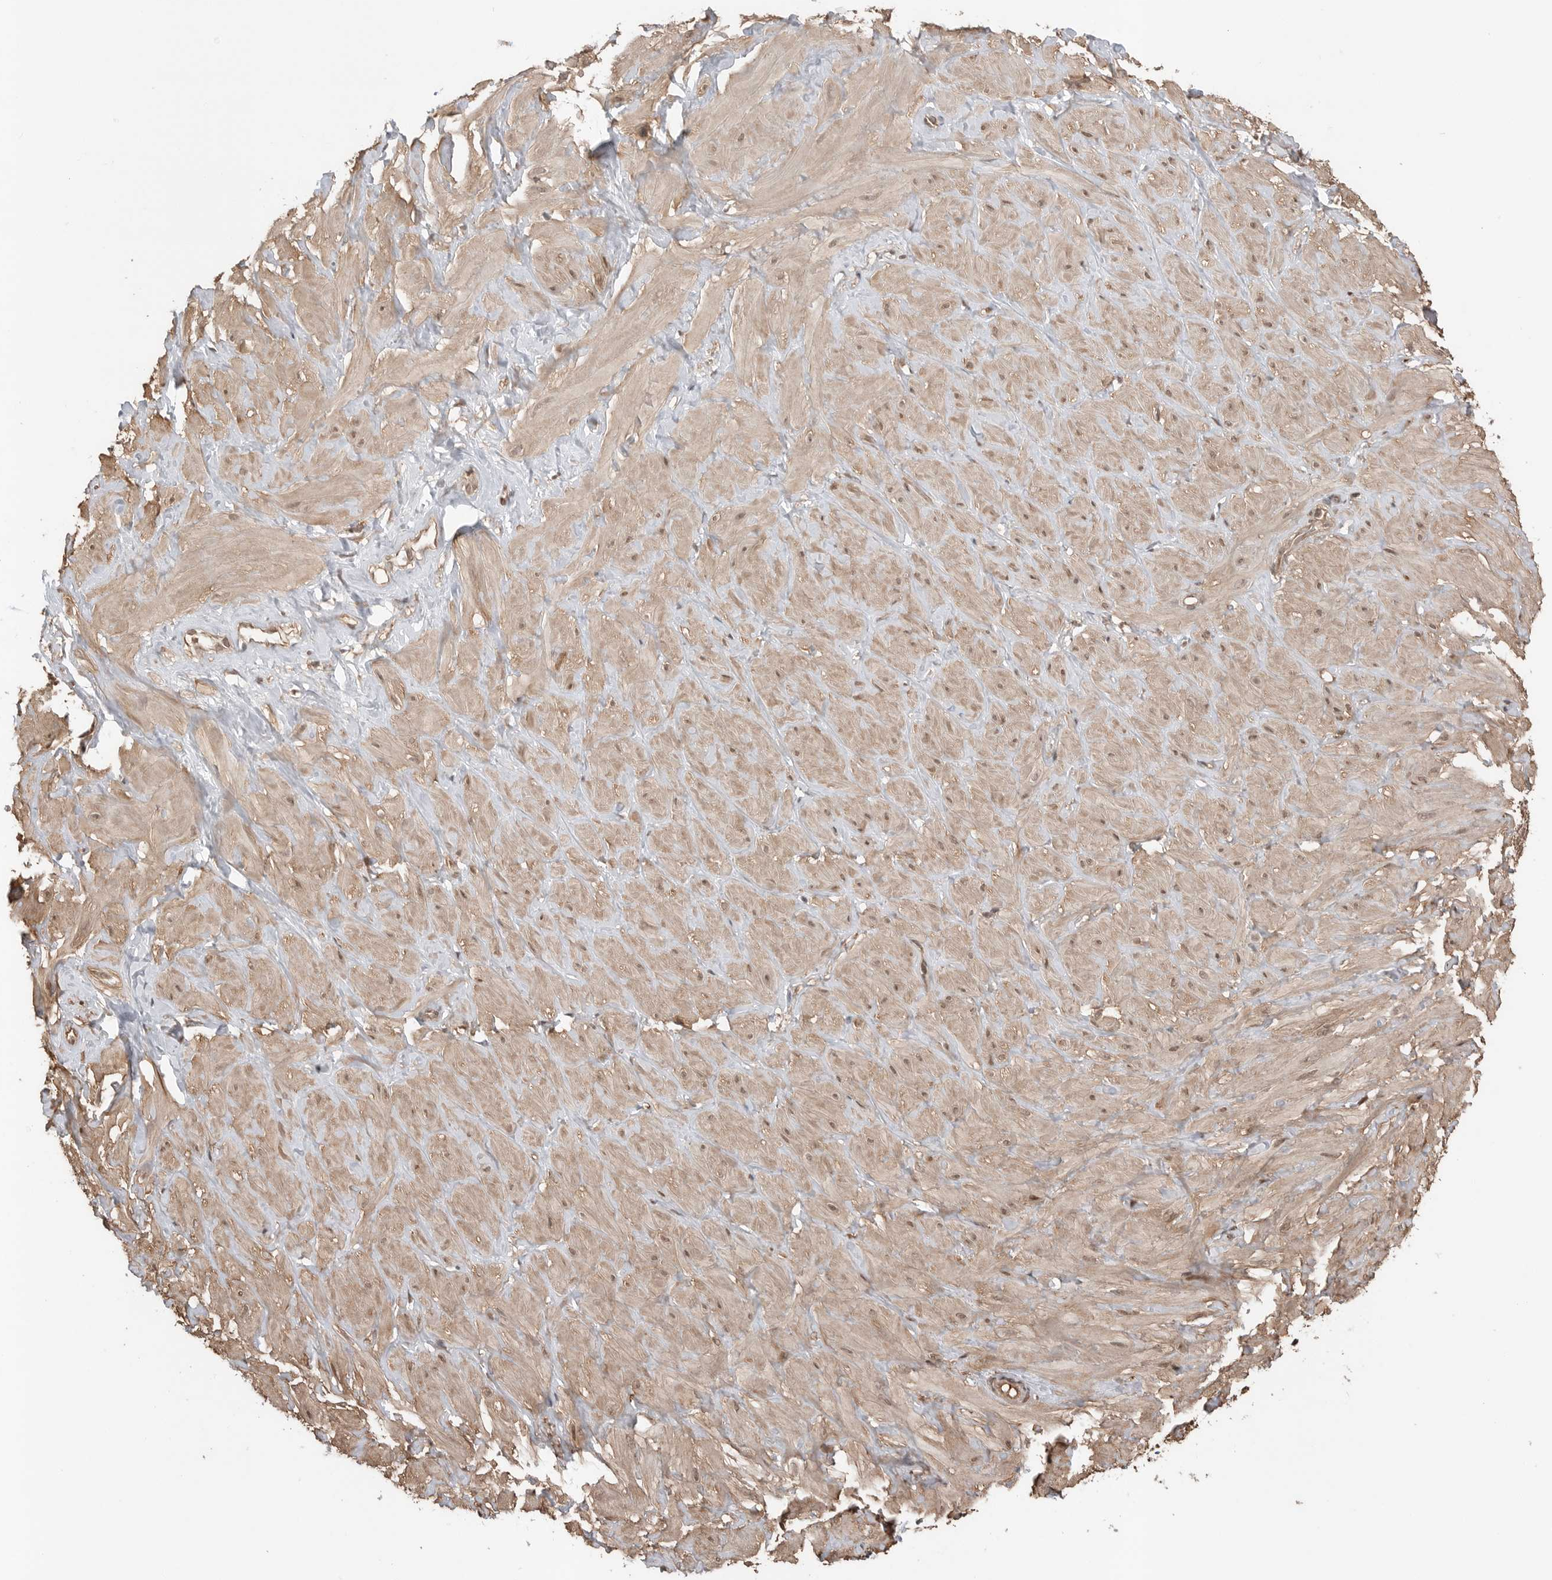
{"staining": {"intensity": "moderate", "quantity": ">75%", "location": "cytoplasmic/membranous"}, "tissue": "adipose tissue", "cell_type": "Adipocytes", "image_type": "normal", "snomed": [{"axis": "morphology", "description": "Normal tissue, NOS"}, {"axis": "topography", "description": "Adipose tissue"}, {"axis": "topography", "description": "Vascular tissue"}, {"axis": "topography", "description": "Peripheral nerve tissue"}], "caption": "This is a photomicrograph of immunohistochemistry staining of benign adipose tissue, which shows moderate staining in the cytoplasmic/membranous of adipocytes.", "gene": "PEAK1", "patient": {"sex": "male", "age": 25}}